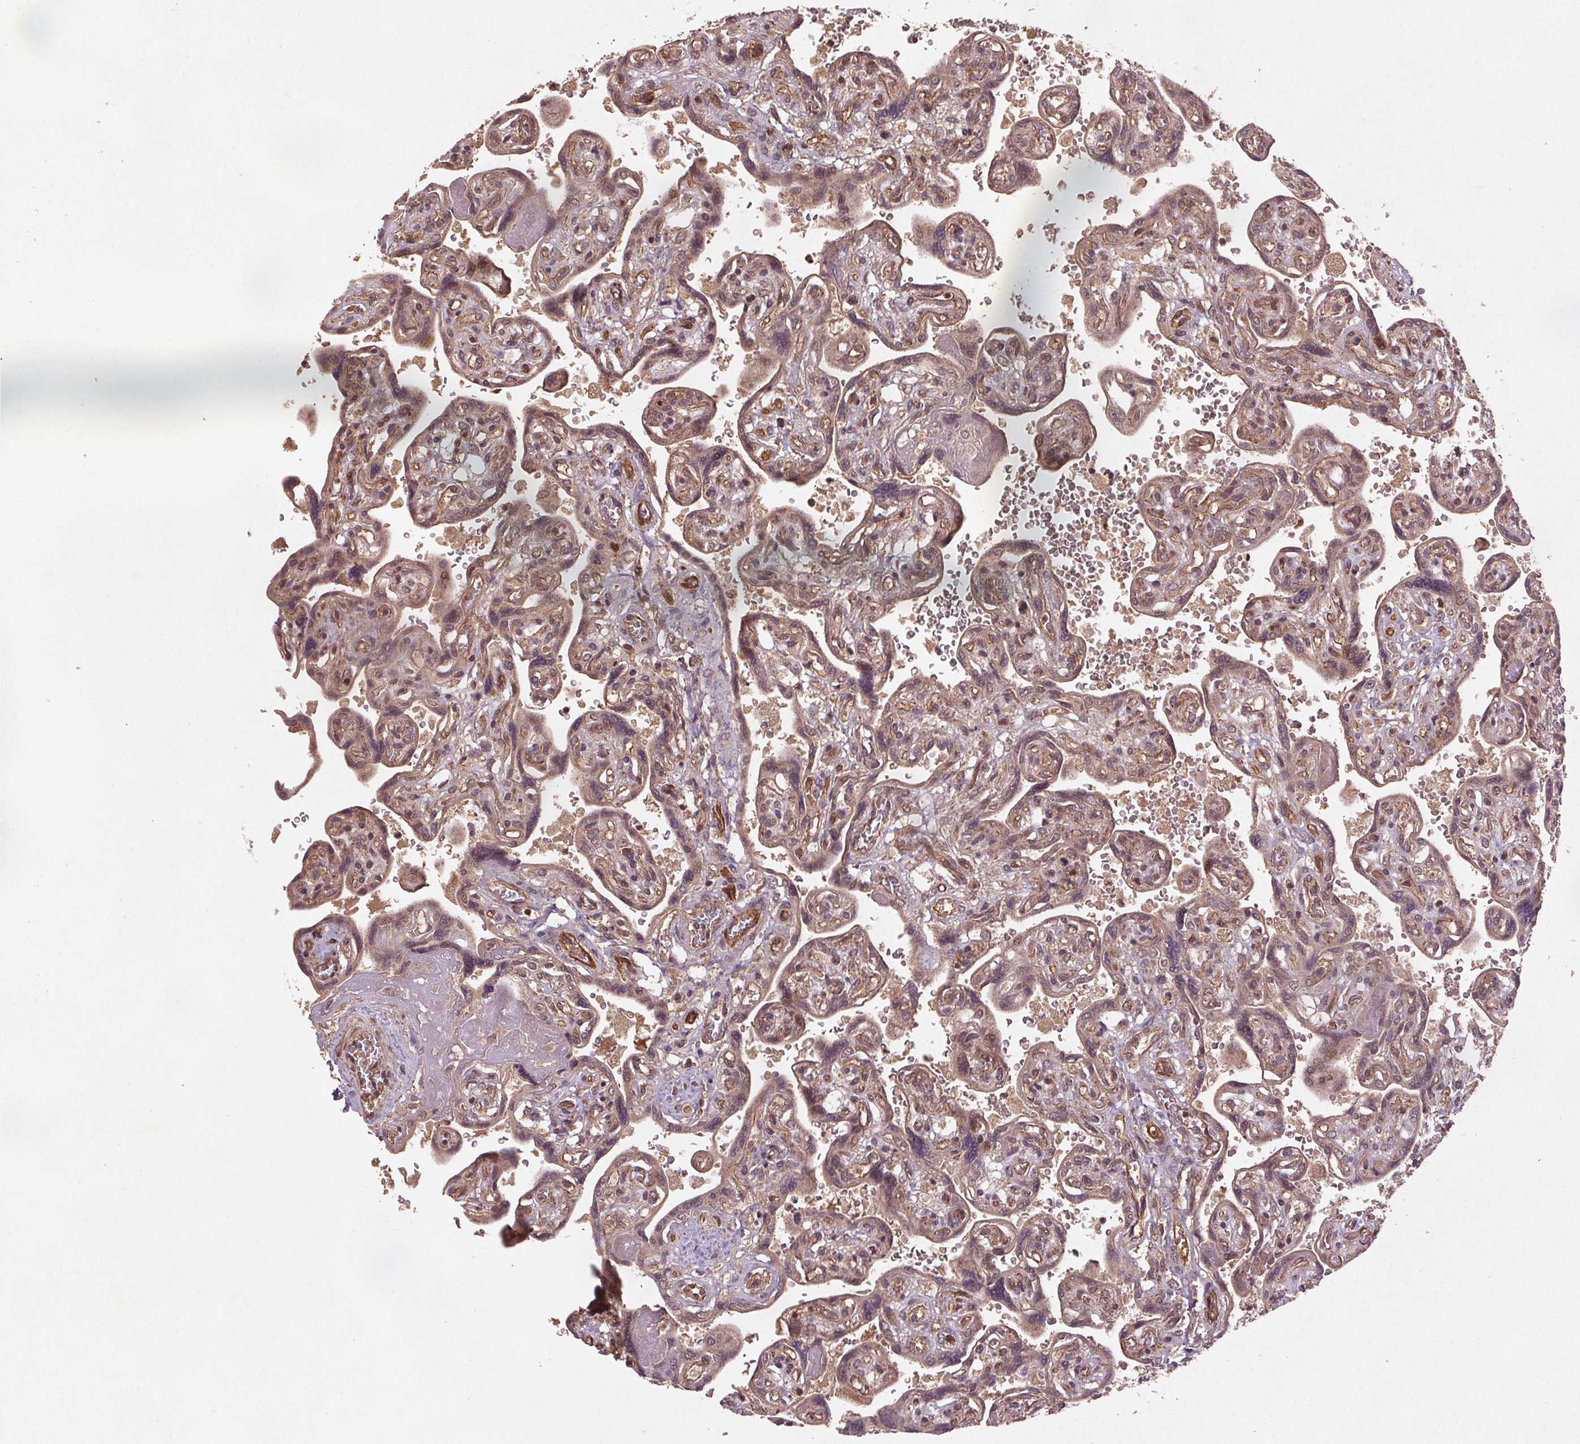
{"staining": {"intensity": "weak", "quantity": ">75%", "location": "cytoplasmic/membranous"}, "tissue": "placenta", "cell_type": "Decidual cells", "image_type": "normal", "snomed": [{"axis": "morphology", "description": "Normal tissue, NOS"}, {"axis": "topography", "description": "Placenta"}], "caption": "Human placenta stained for a protein (brown) exhibits weak cytoplasmic/membranous positive positivity in about >75% of decidual cells.", "gene": "SEC14L2", "patient": {"sex": "female", "age": 32}}